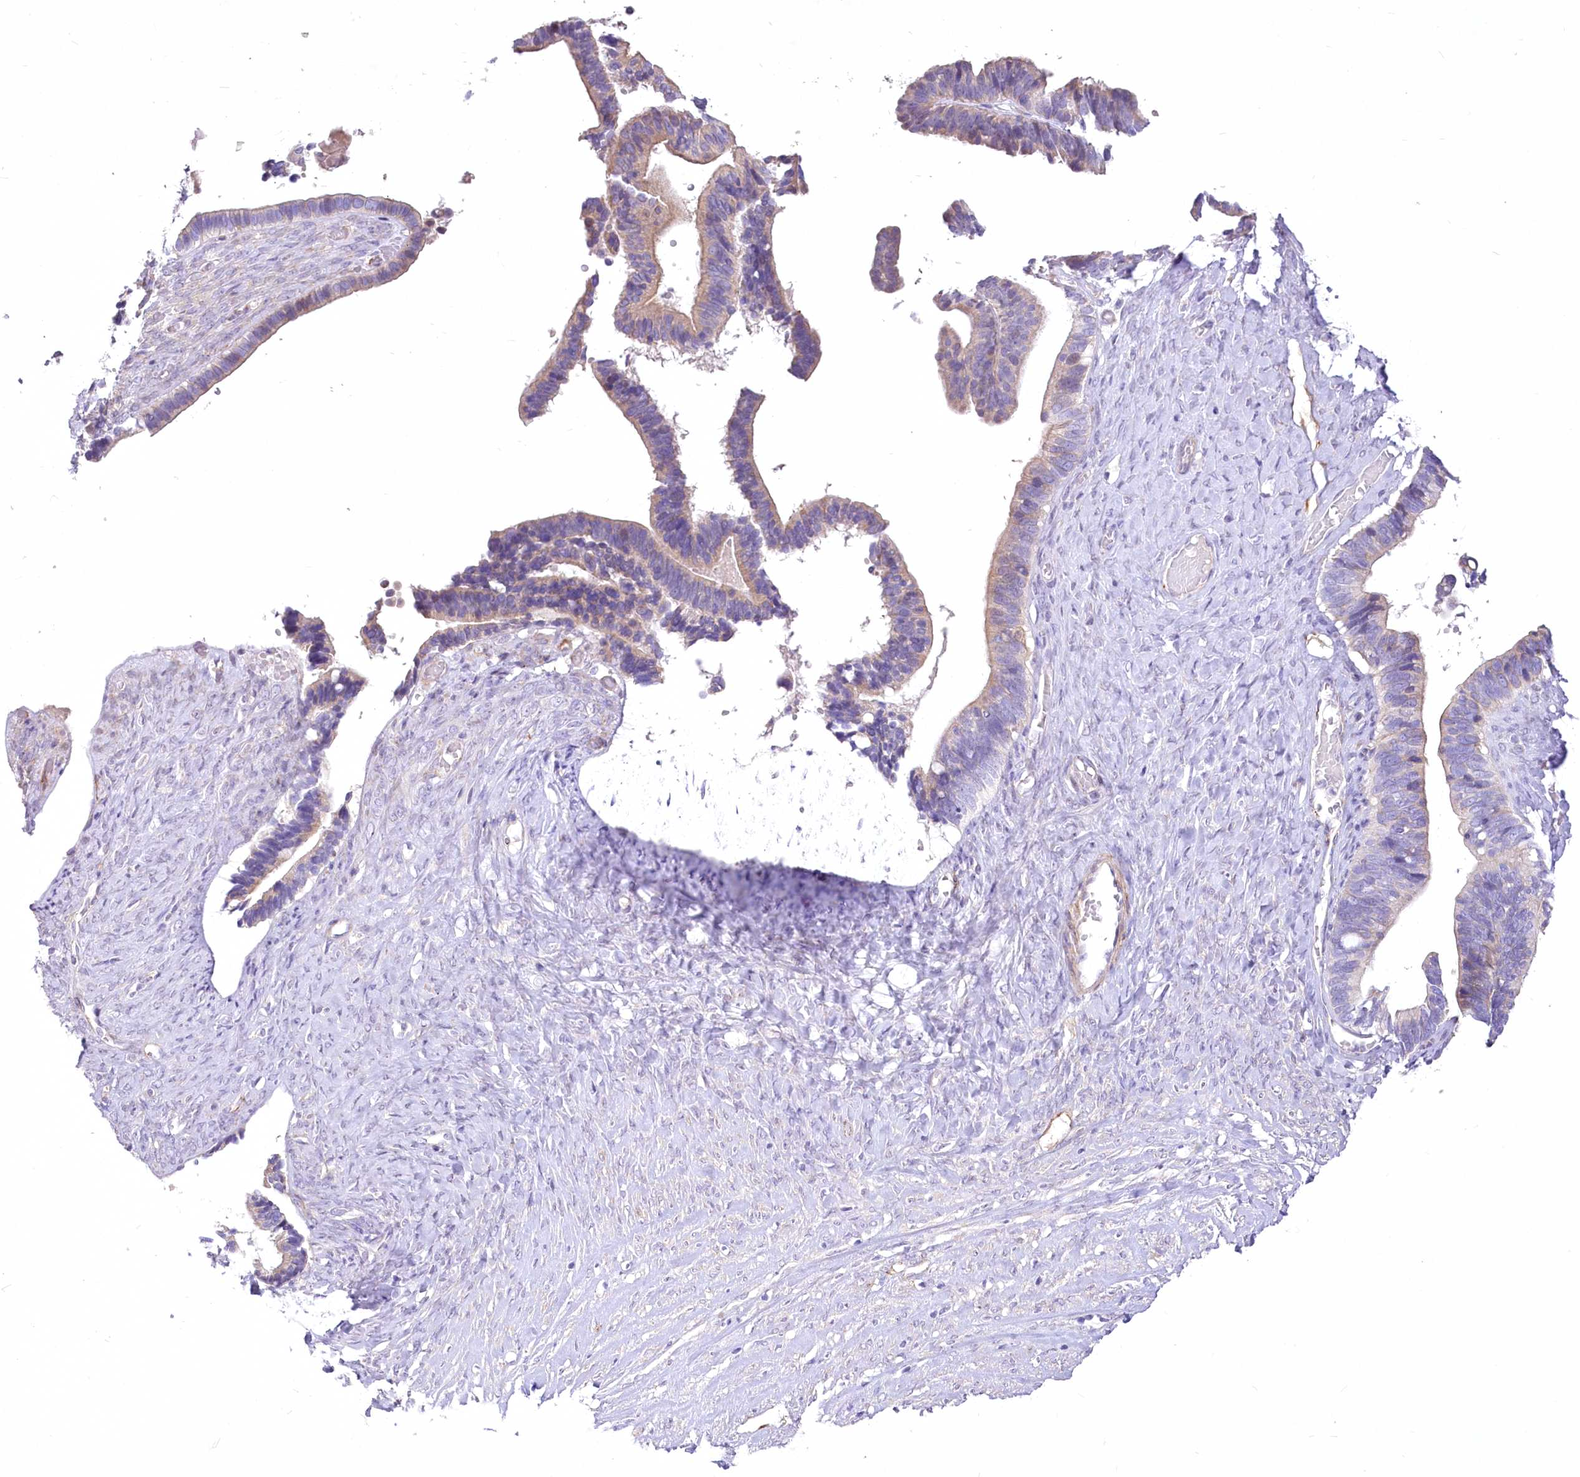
{"staining": {"intensity": "weak", "quantity": "<25%", "location": "cytoplasmic/membranous"}, "tissue": "ovarian cancer", "cell_type": "Tumor cells", "image_type": "cancer", "snomed": [{"axis": "morphology", "description": "Cystadenocarcinoma, serous, NOS"}, {"axis": "topography", "description": "Ovary"}], "caption": "Tumor cells are negative for protein expression in human ovarian serous cystadenocarcinoma.", "gene": "ANGPTL3", "patient": {"sex": "female", "age": 56}}